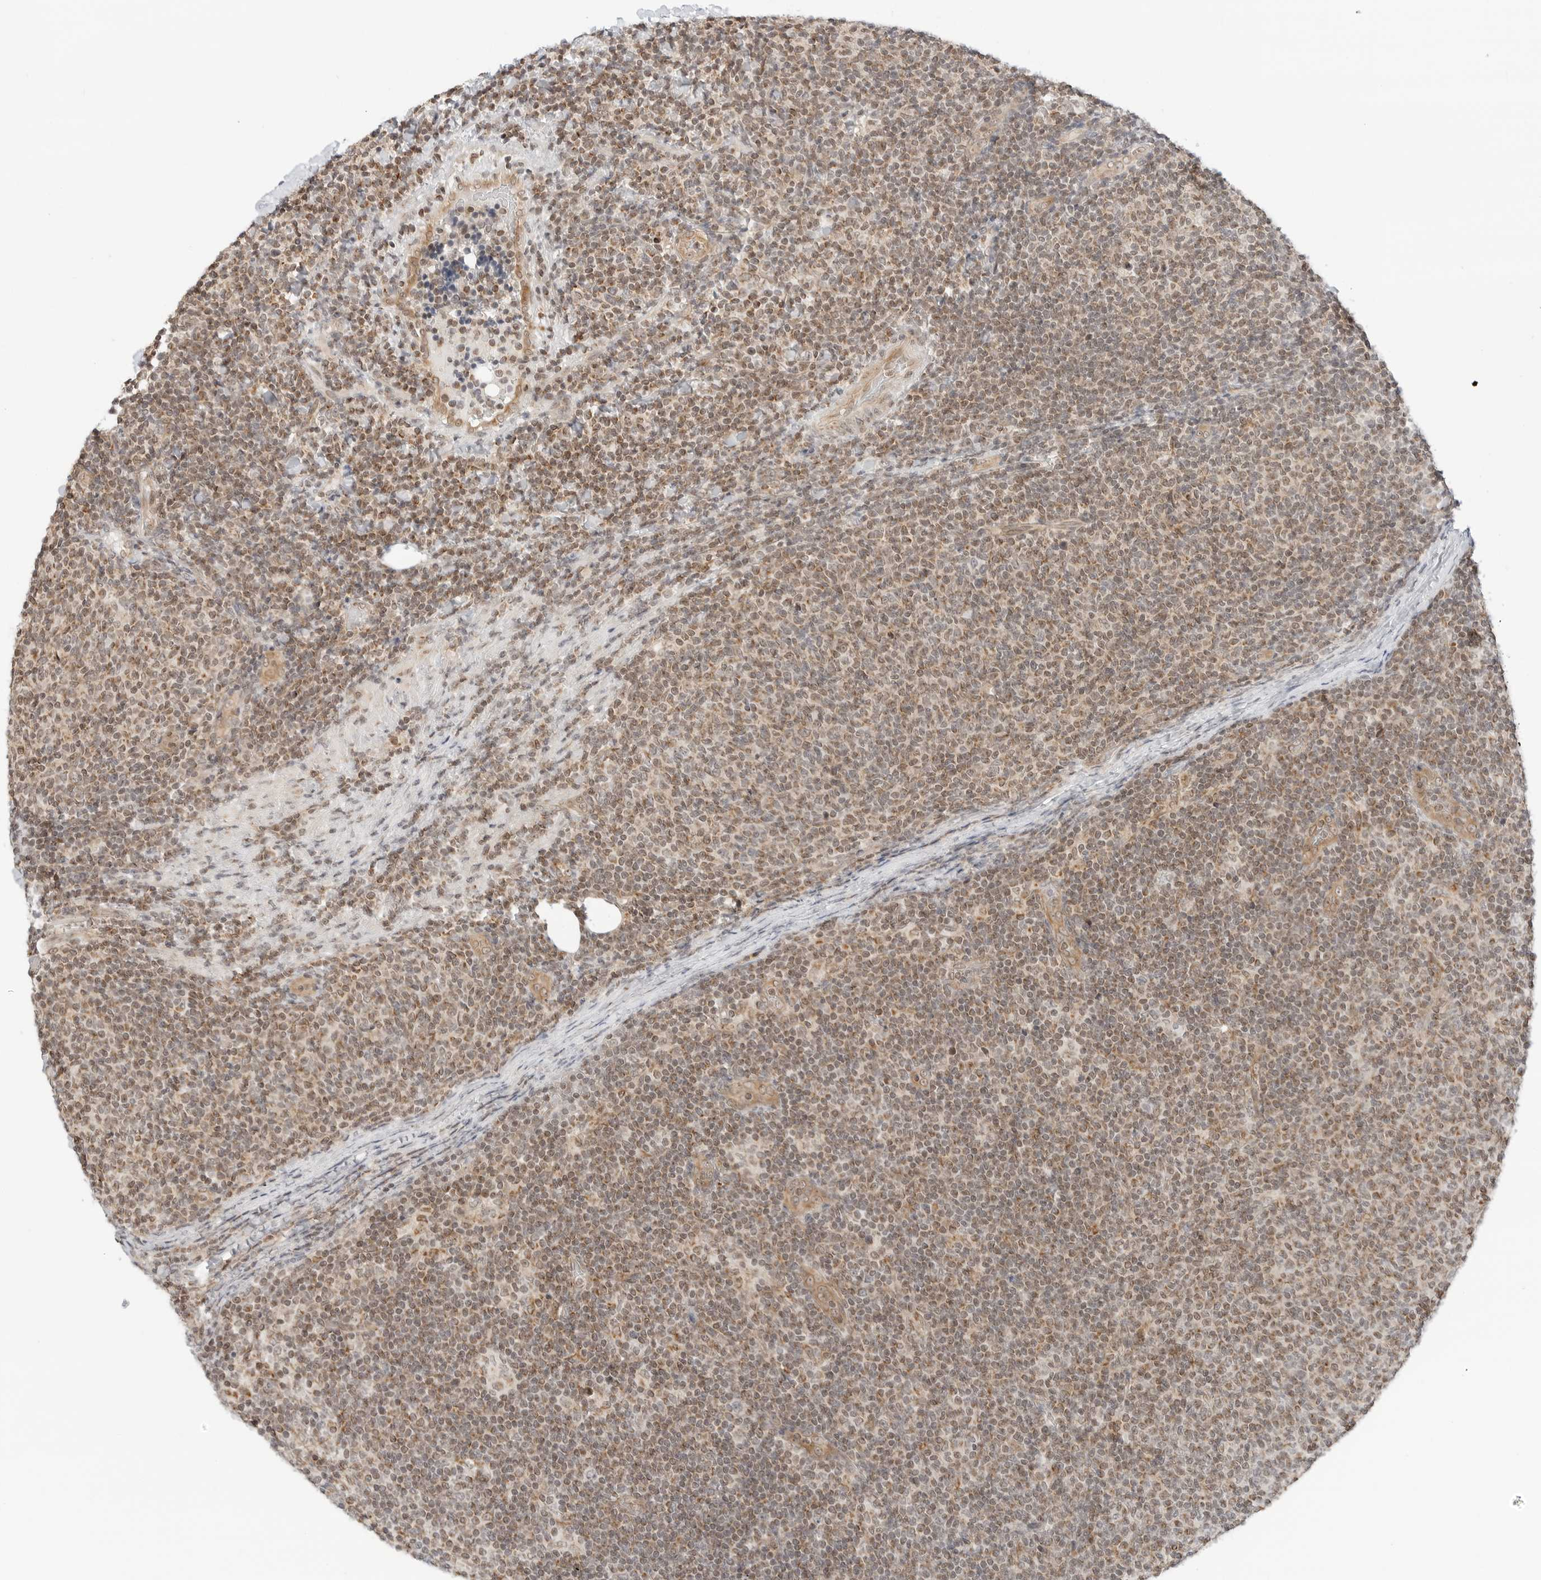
{"staining": {"intensity": "moderate", "quantity": "25%-75%", "location": "cytoplasmic/membranous"}, "tissue": "lymphoma", "cell_type": "Tumor cells", "image_type": "cancer", "snomed": [{"axis": "morphology", "description": "Malignant lymphoma, non-Hodgkin's type, Low grade"}, {"axis": "topography", "description": "Lymph node"}], "caption": "An image of human low-grade malignant lymphoma, non-Hodgkin's type stained for a protein displays moderate cytoplasmic/membranous brown staining in tumor cells.", "gene": "POLR3GL", "patient": {"sex": "male", "age": 66}}